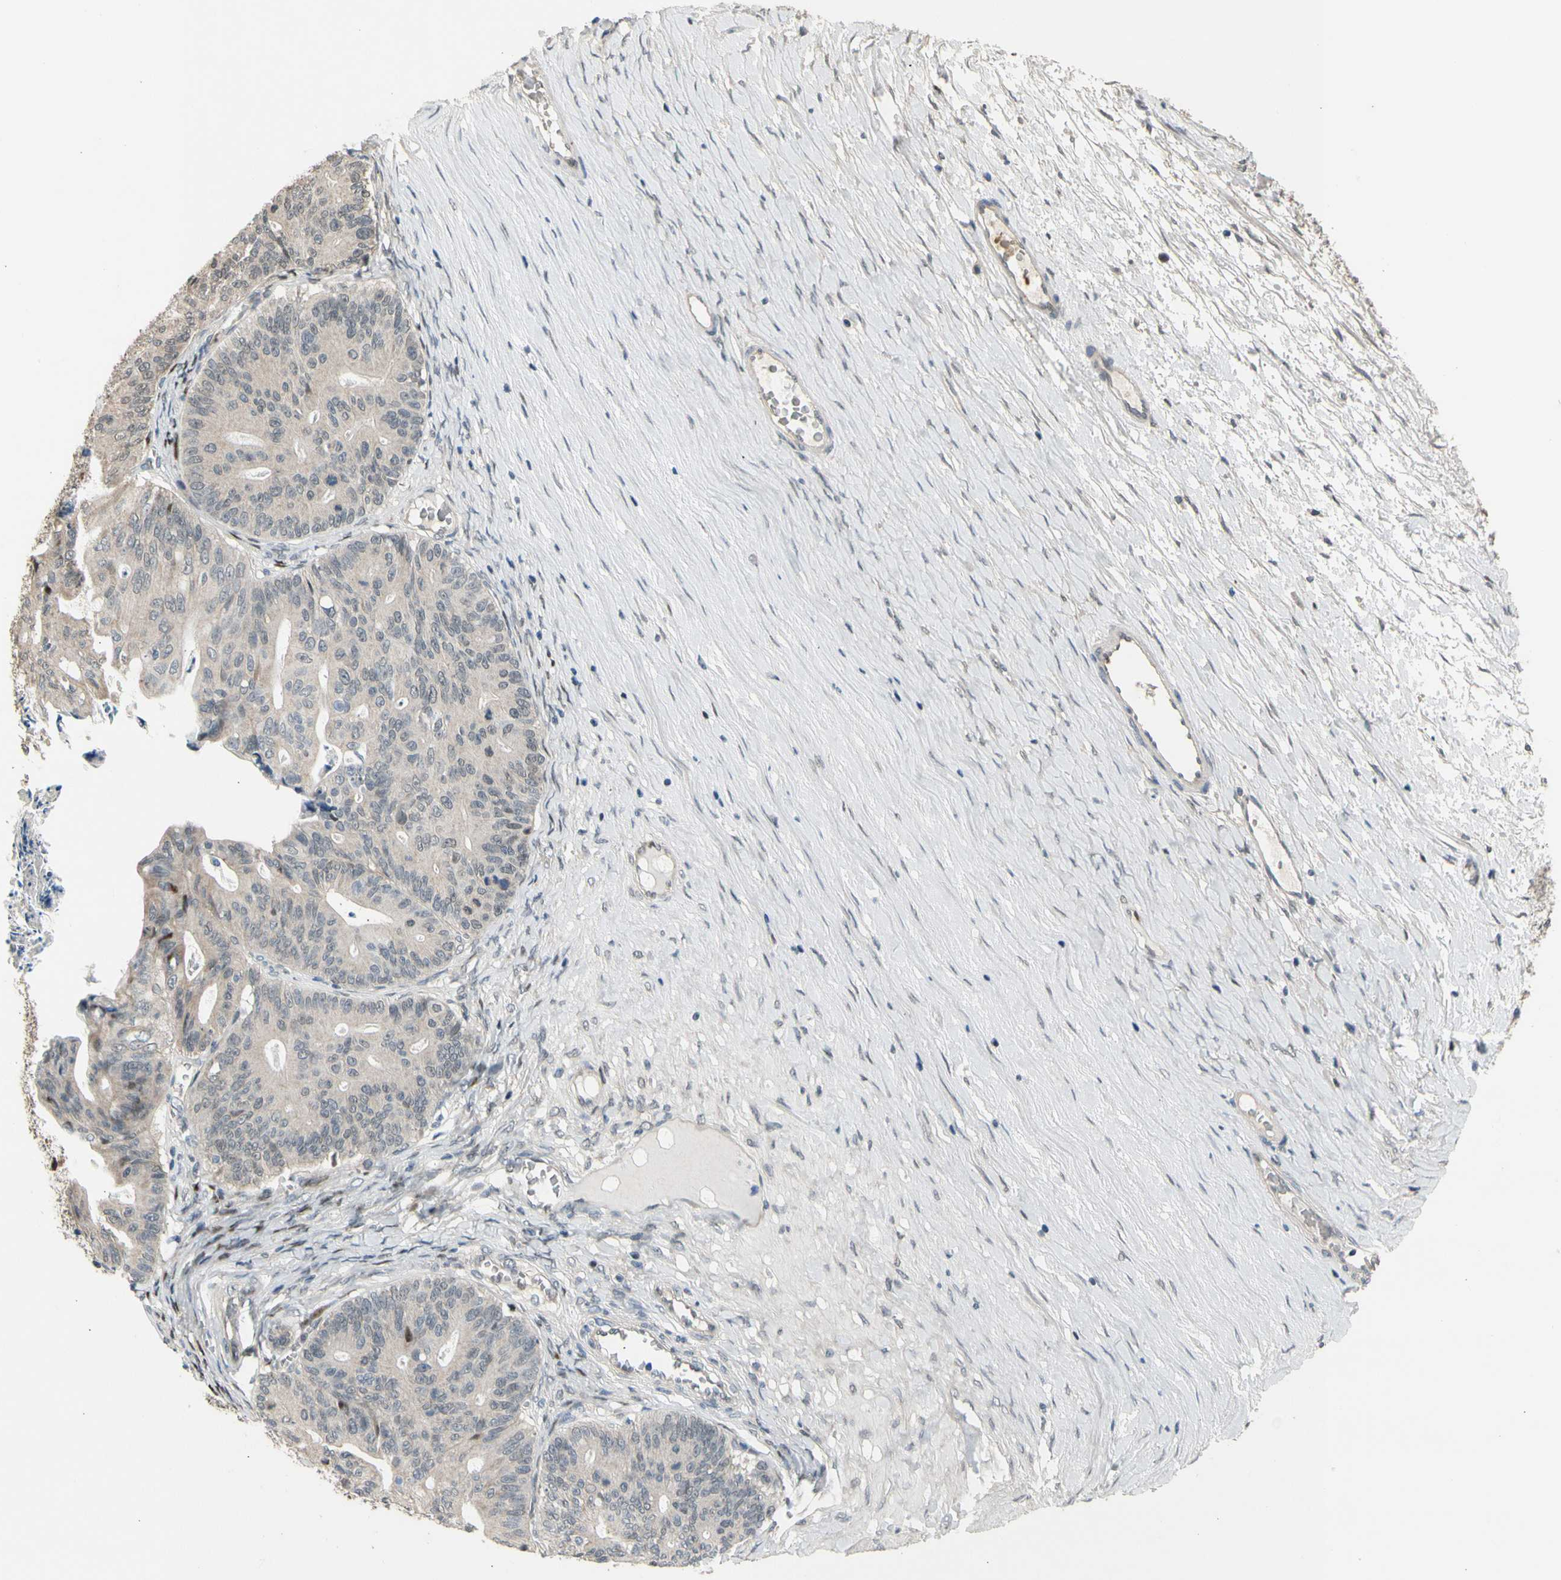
{"staining": {"intensity": "moderate", "quantity": "<25%", "location": "cytoplasmic/membranous,nuclear"}, "tissue": "ovarian cancer", "cell_type": "Tumor cells", "image_type": "cancer", "snomed": [{"axis": "morphology", "description": "Cystadenocarcinoma, mucinous, NOS"}, {"axis": "topography", "description": "Ovary"}], "caption": "The histopathology image reveals immunohistochemical staining of ovarian mucinous cystadenocarcinoma. There is moderate cytoplasmic/membranous and nuclear staining is identified in approximately <25% of tumor cells. The staining was performed using DAB, with brown indicating positive protein expression. Nuclei are stained blue with hematoxylin.", "gene": "ZNF184", "patient": {"sex": "female", "age": 37}}